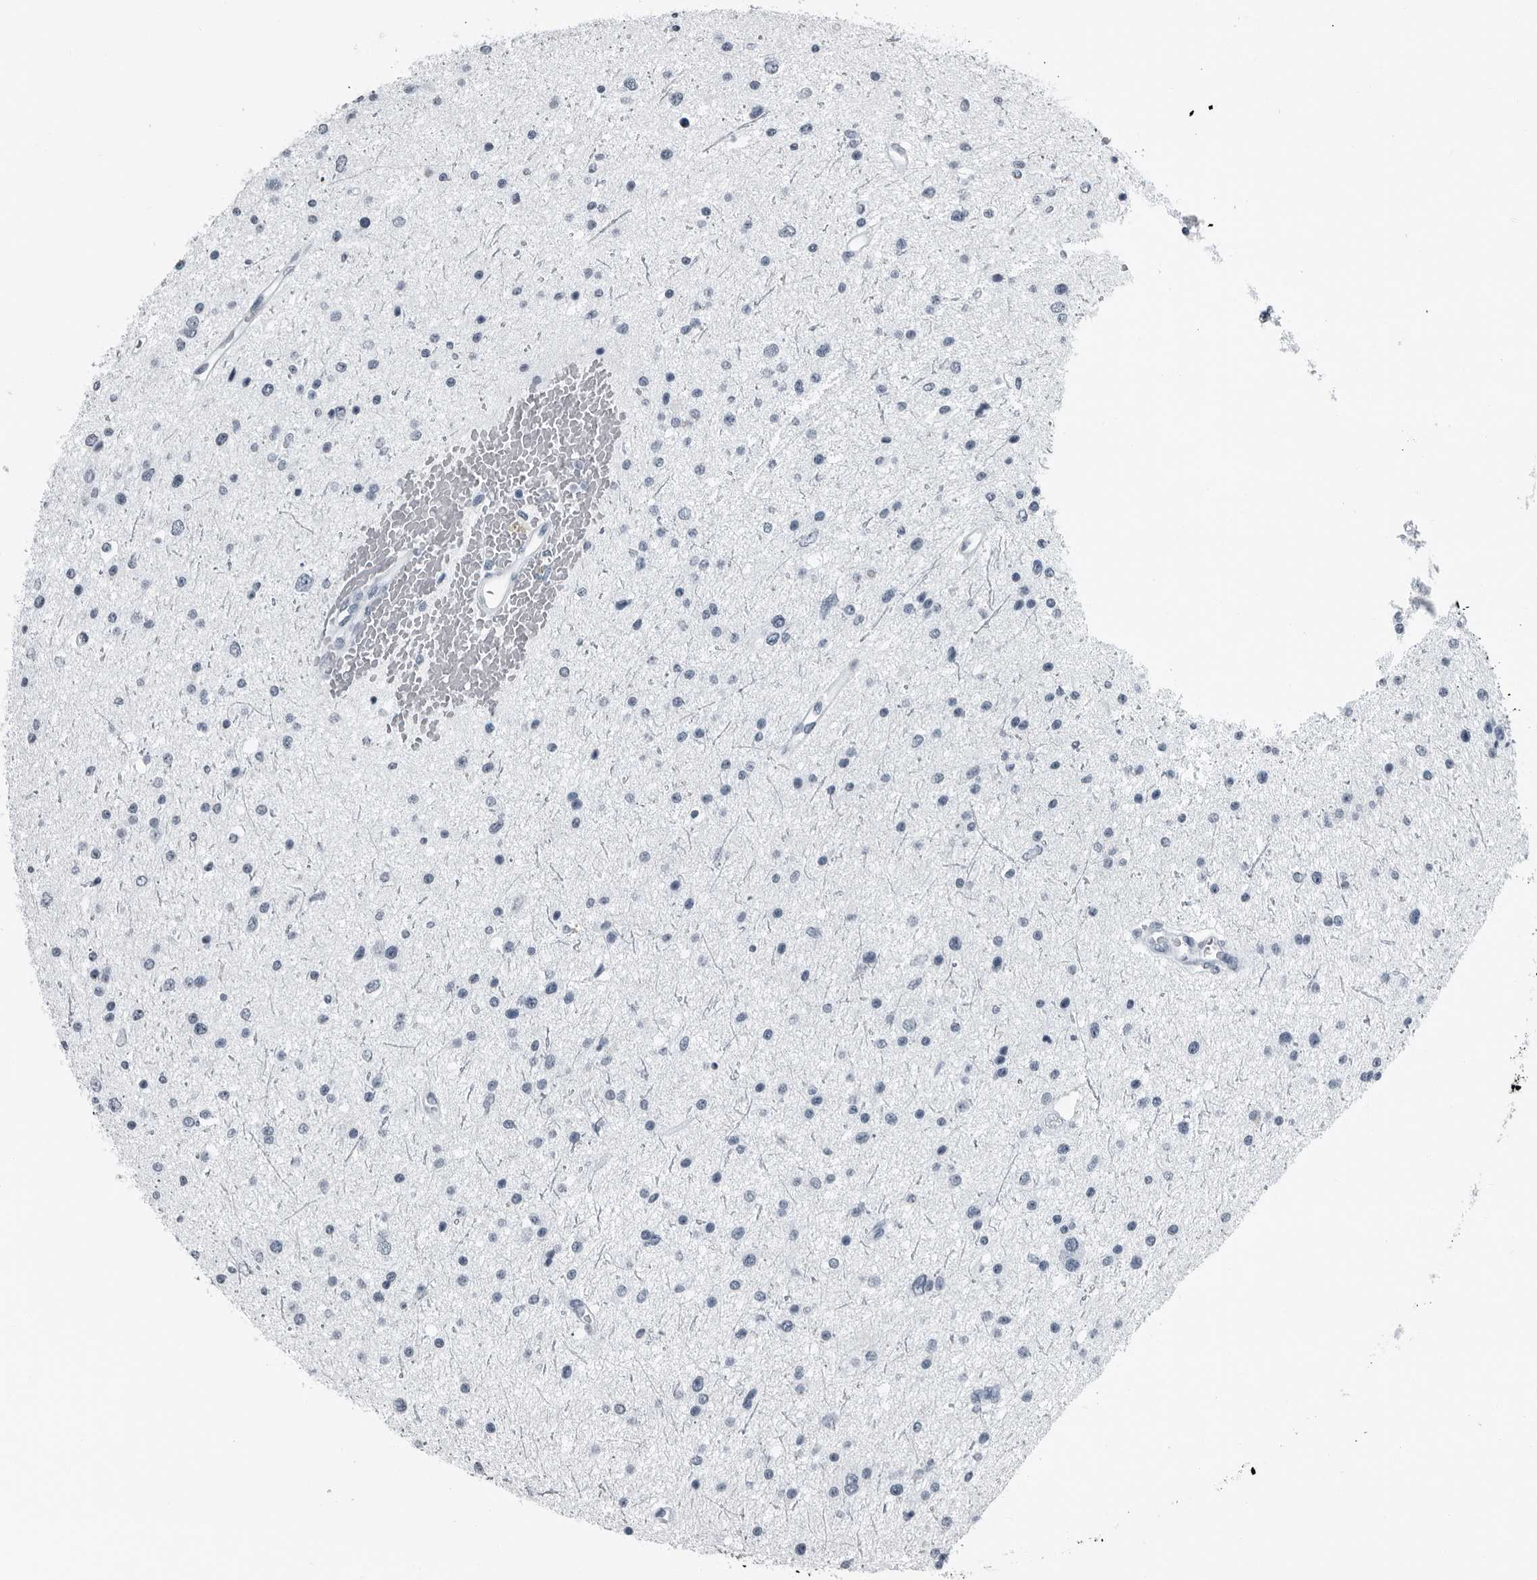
{"staining": {"intensity": "negative", "quantity": "none", "location": "none"}, "tissue": "glioma", "cell_type": "Tumor cells", "image_type": "cancer", "snomed": [{"axis": "morphology", "description": "Glioma, malignant, Low grade"}, {"axis": "topography", "description": "Brain"}], "caption": "Immunohistochemistry (IHC) of human malignant glioma (low-grade) displays no expression in tumor cells. (DAB (3,3'-diaminobenzidine) IHC with hematoxylin counter stain).", "gene": "PRSS1", "patient": {"sex": "female", "age": 37}}